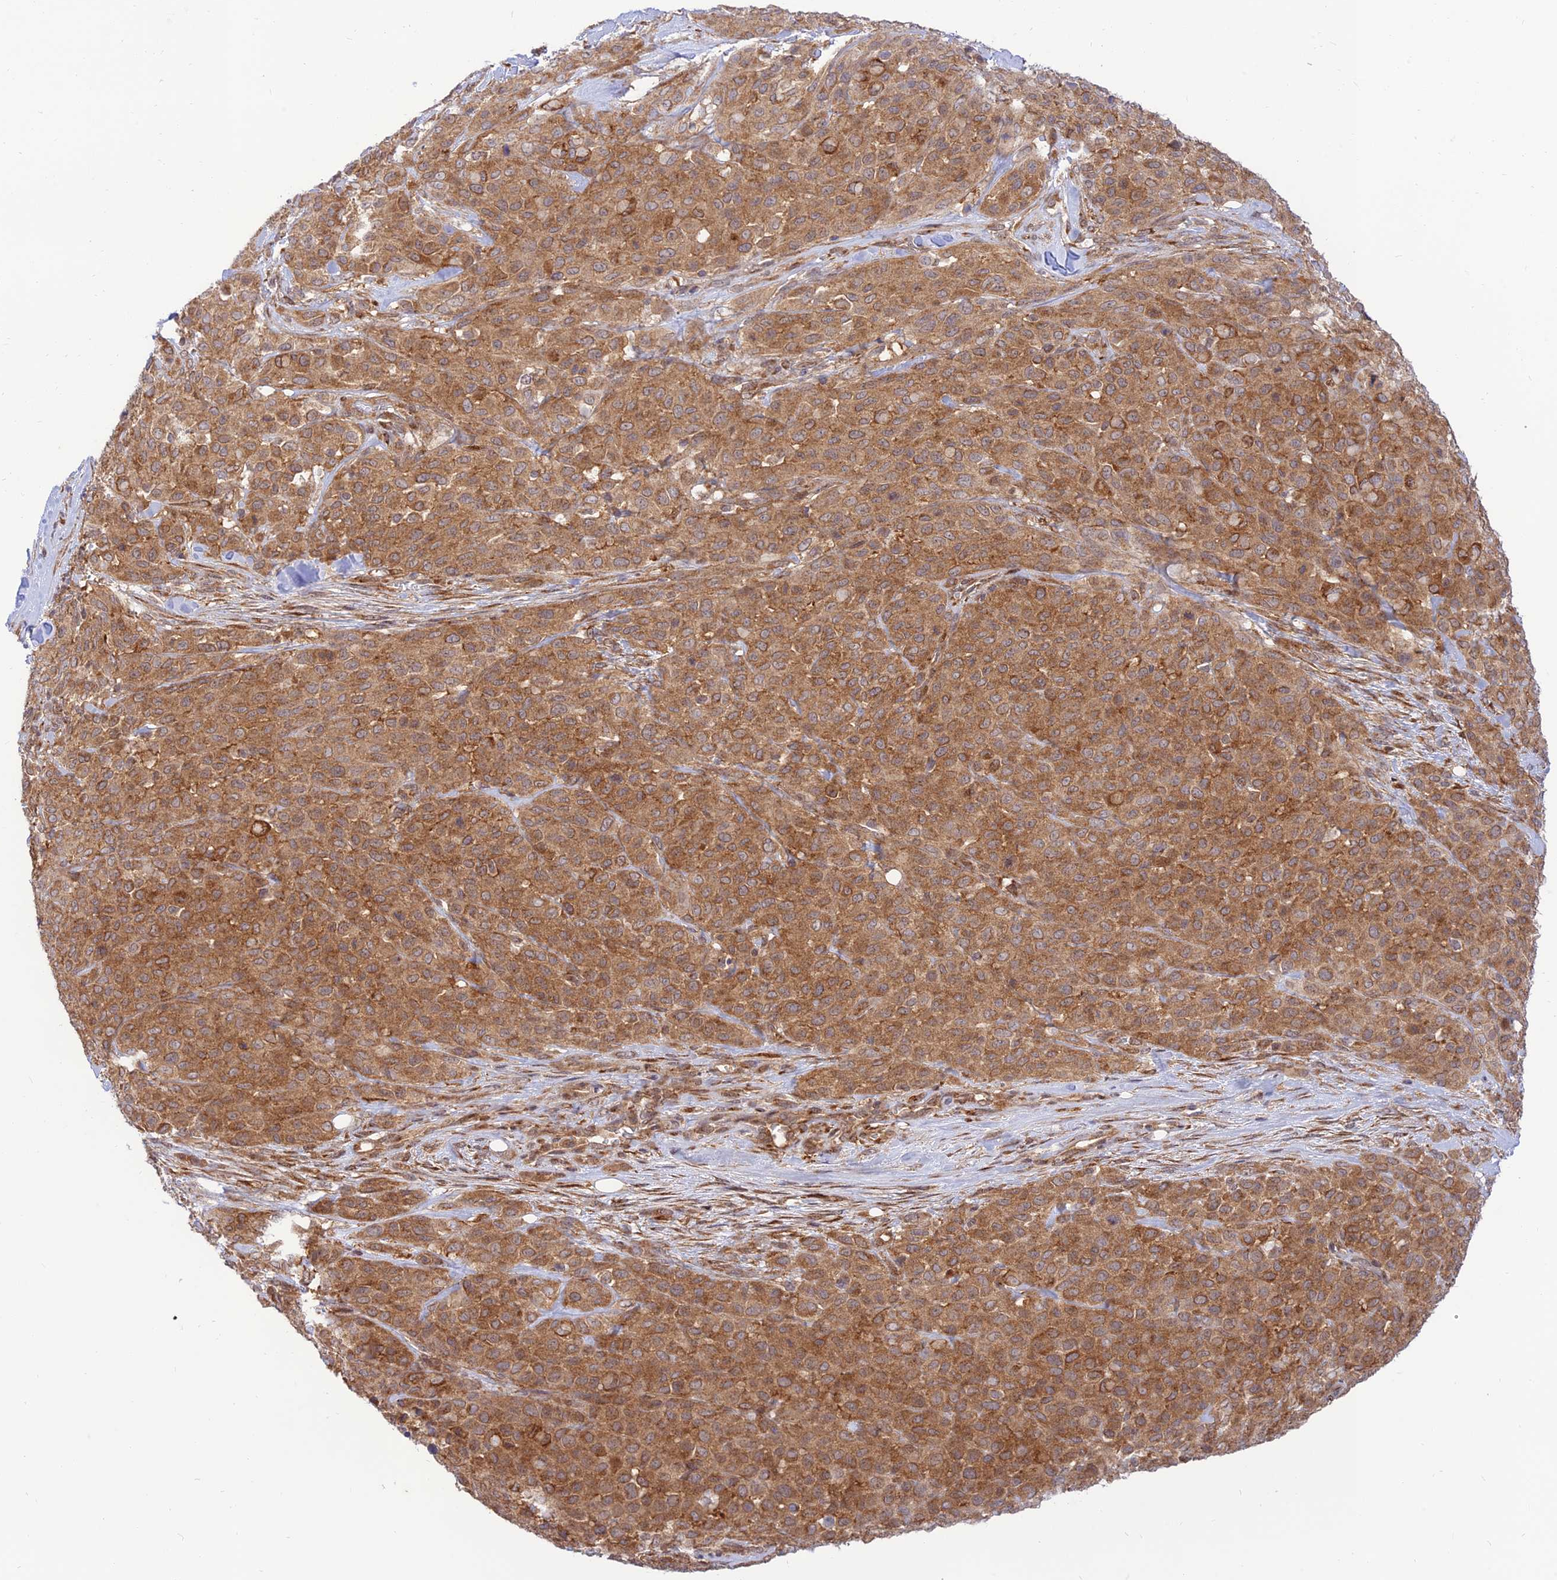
{"staining": {"intensity": "moderate", "quantity": ">75%", "location": "cytoplasmic/membranous"}, "tissue": "melanoma", "cell_type": "Tumor cells", "image_type": "cancer", "snomed": [{"axis": "morphology", "description": "Malignant melanoma, Metastatic site"}, {"axis": "topography", "description": "Skin"}], "caption": "IHC staining of melanoma, which shows medium levels of moderate cytoplasmic/membranous staining in about >75% of tumor cells indicating moderate cytoplasmic/membranous protein staining. The staining was performed using DAB (3,3'-diaminobenzidine) (brown) for protein detection and nuclei were counterstained in hematoxylin (blue).", "gene": "GOLGA3", "patient": {"sex": "female", "age": 81}}